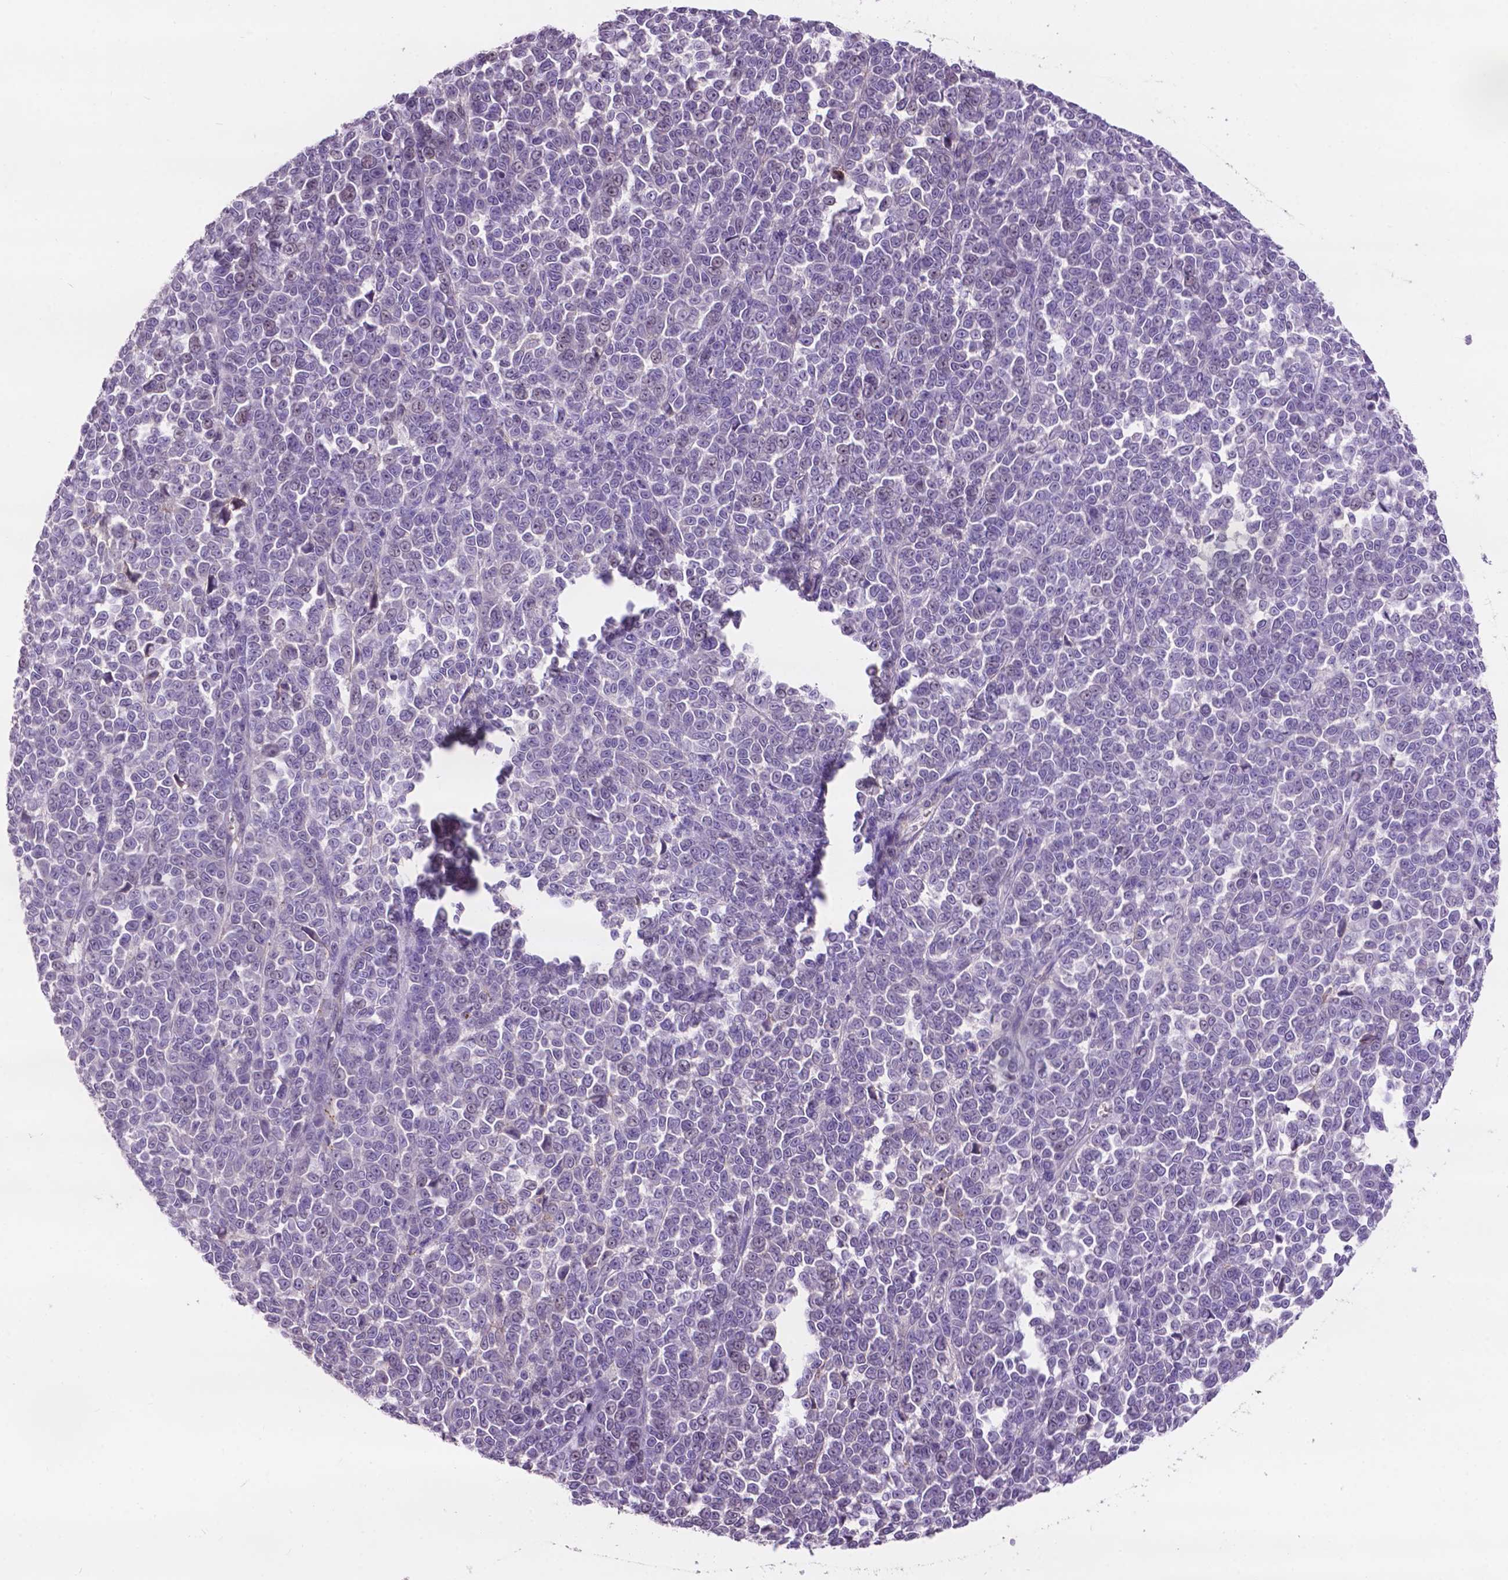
{"staining": {"intensity": "negative", "quantity": "none", "location": "none"}, "tissue": "melanoma", "cell_type": "Tumor cells", "image_type": "cancer", "snomed": [{"axis": "morphology", "description": "Malignant melanoma, NOS"}, {"axis": "topography", "description": "Skin"}], "caption": "Immunohistochemistry (IHC) of human melanoma shows no expression in tumor cells.", "gene": "PLSCR1", "patient": {"sex": "female", "age": 95}}